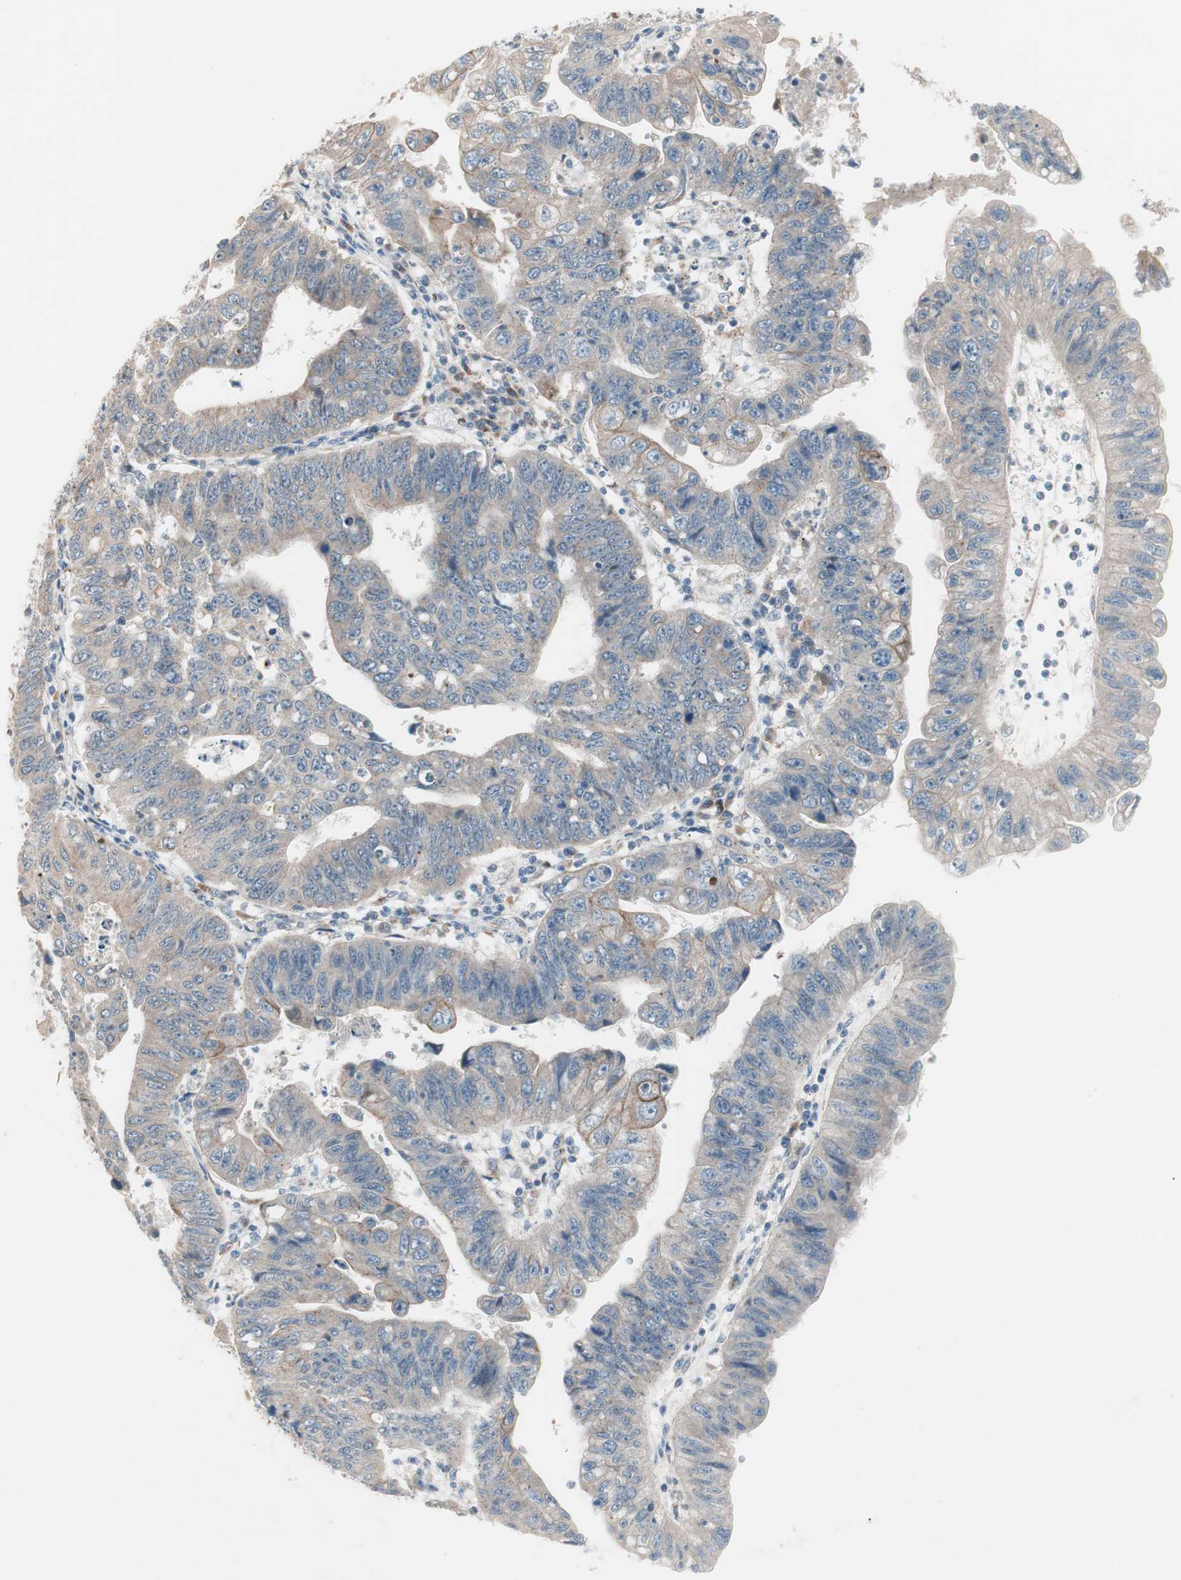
{"staining": {"intensity": "weak", "quantity": "25%-75%", "location": "cytoplasmic/membranous"}, "tissue": "stomach cancer", "cell_type": "Tumor cells", "image_type": "cancer", "snomed": [{"axis": "morphology", "description": "Adenocarcinoma, NOS"}, {"axis": "topography", "description": "Stomach"}], "caption": "Immunohistochemistry (IHC) staining of stomach cancer (adenocarcinoma), which exhibits low levels of weak cytoplasmic/membranous positivity in about 25%-75% of tumor cells indicating weak cytoplasmic/membranous protein staining. The staining was performed using DAB (3,3'-diaminobenzidine) (brown) for protein detection and nuclei were counterstained in hematoxylin (blue).", "gene": "FGFR4", "patient": {"sex": "male", "age": 59}}